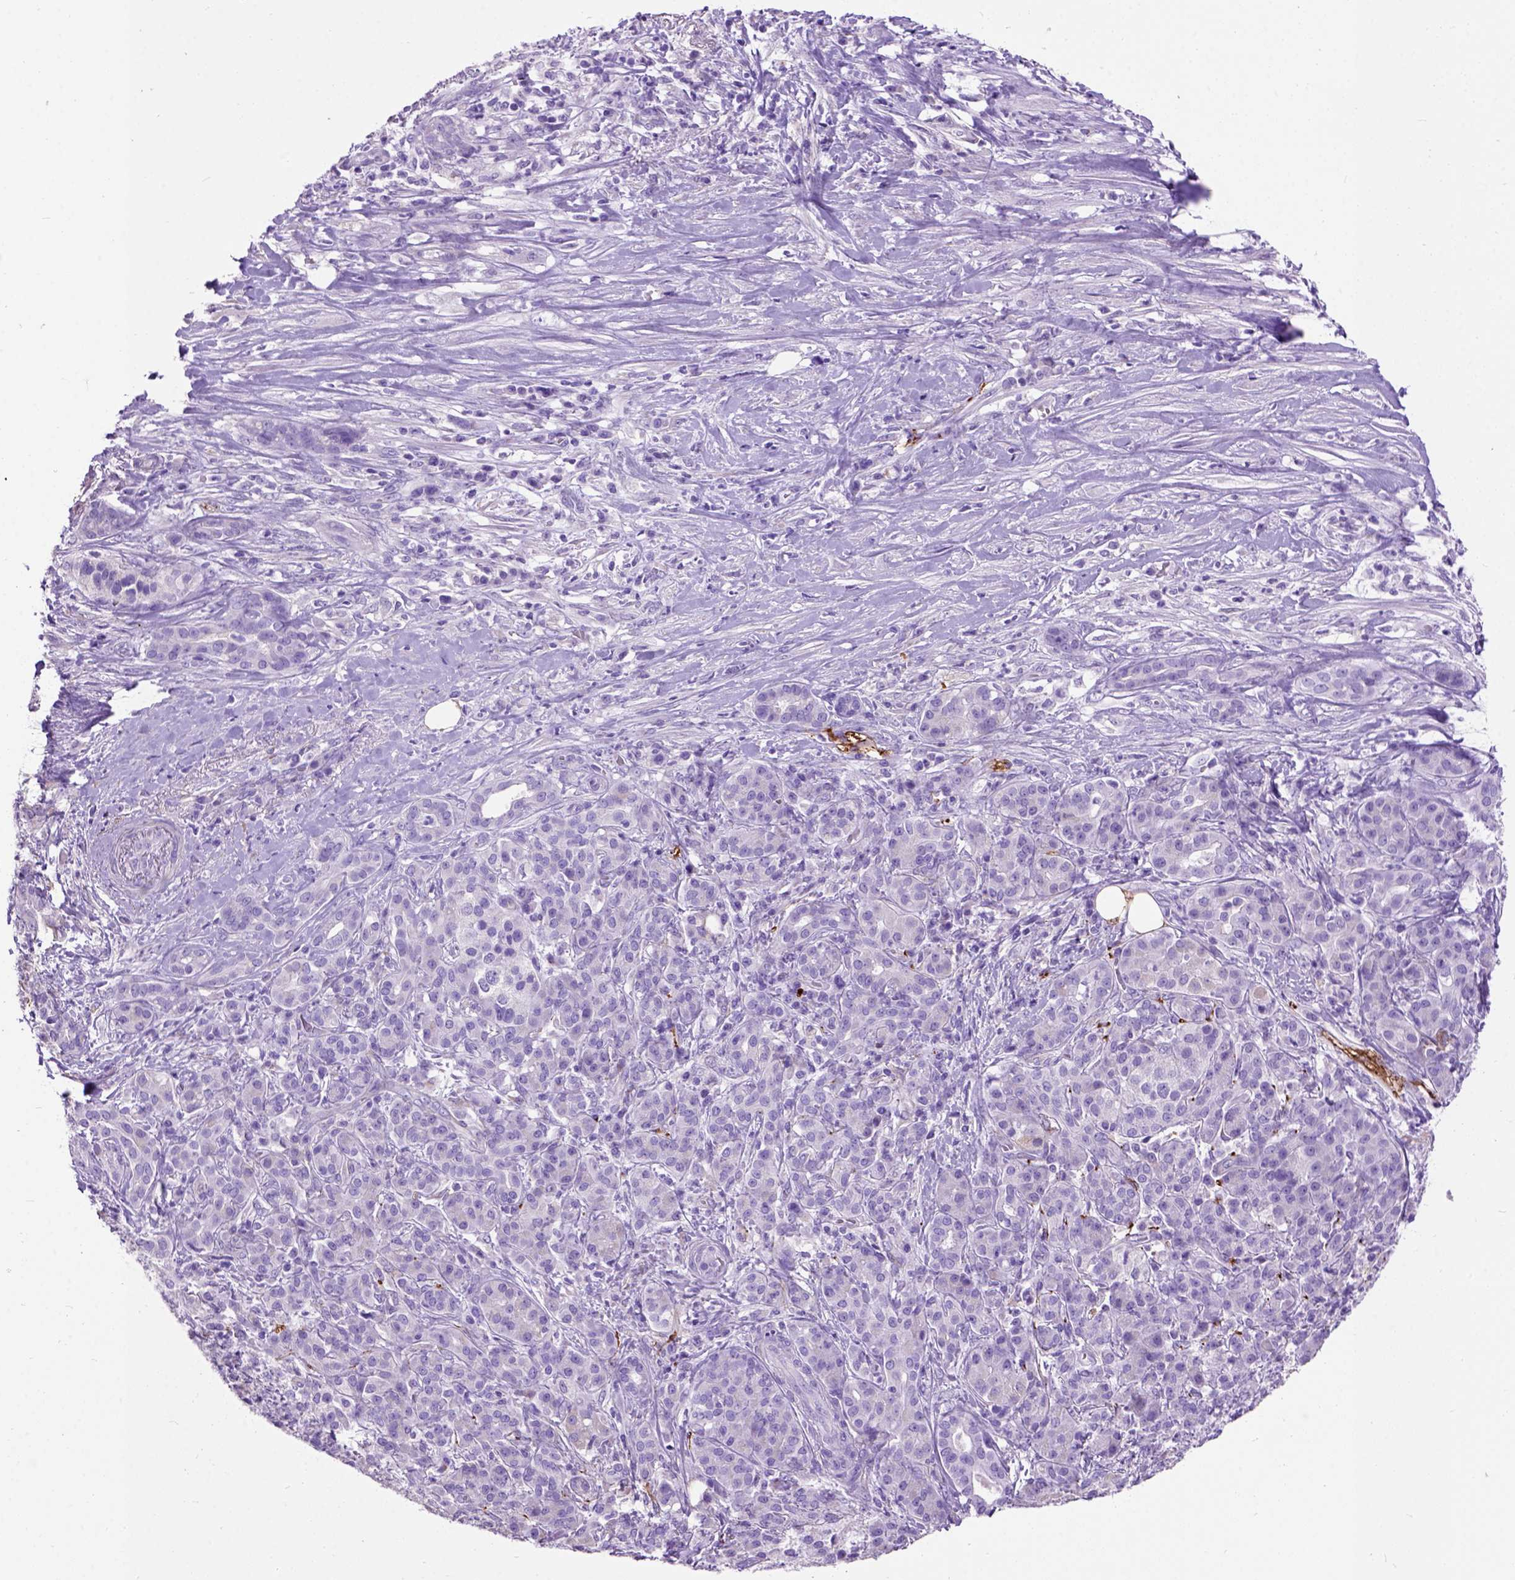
{"staining": {"intensity": "negative", "quantity": "none", "location": "none"}, "tissue": "pancreatic cancer", "cell_type": "Tumor cells", "image_type": "cancer", "snomed": [{"axis": "morphology", "description": "Normal tissue, NOS"}, {"axis": "morphology", "description": "Inflammation, NOS"}, {"axis": "morphology", "description": "Adenocarcinoma, NOS"}, {"axis": "topography", "description": "Pancreas"}], "caption": "DAB immunohistochemical staining of human adenocarcinoma (pancreatic) reveals no significant positivity in tumor cells.", "gene": "MAPT", "patient": {"sex": "male", "age": 57}}